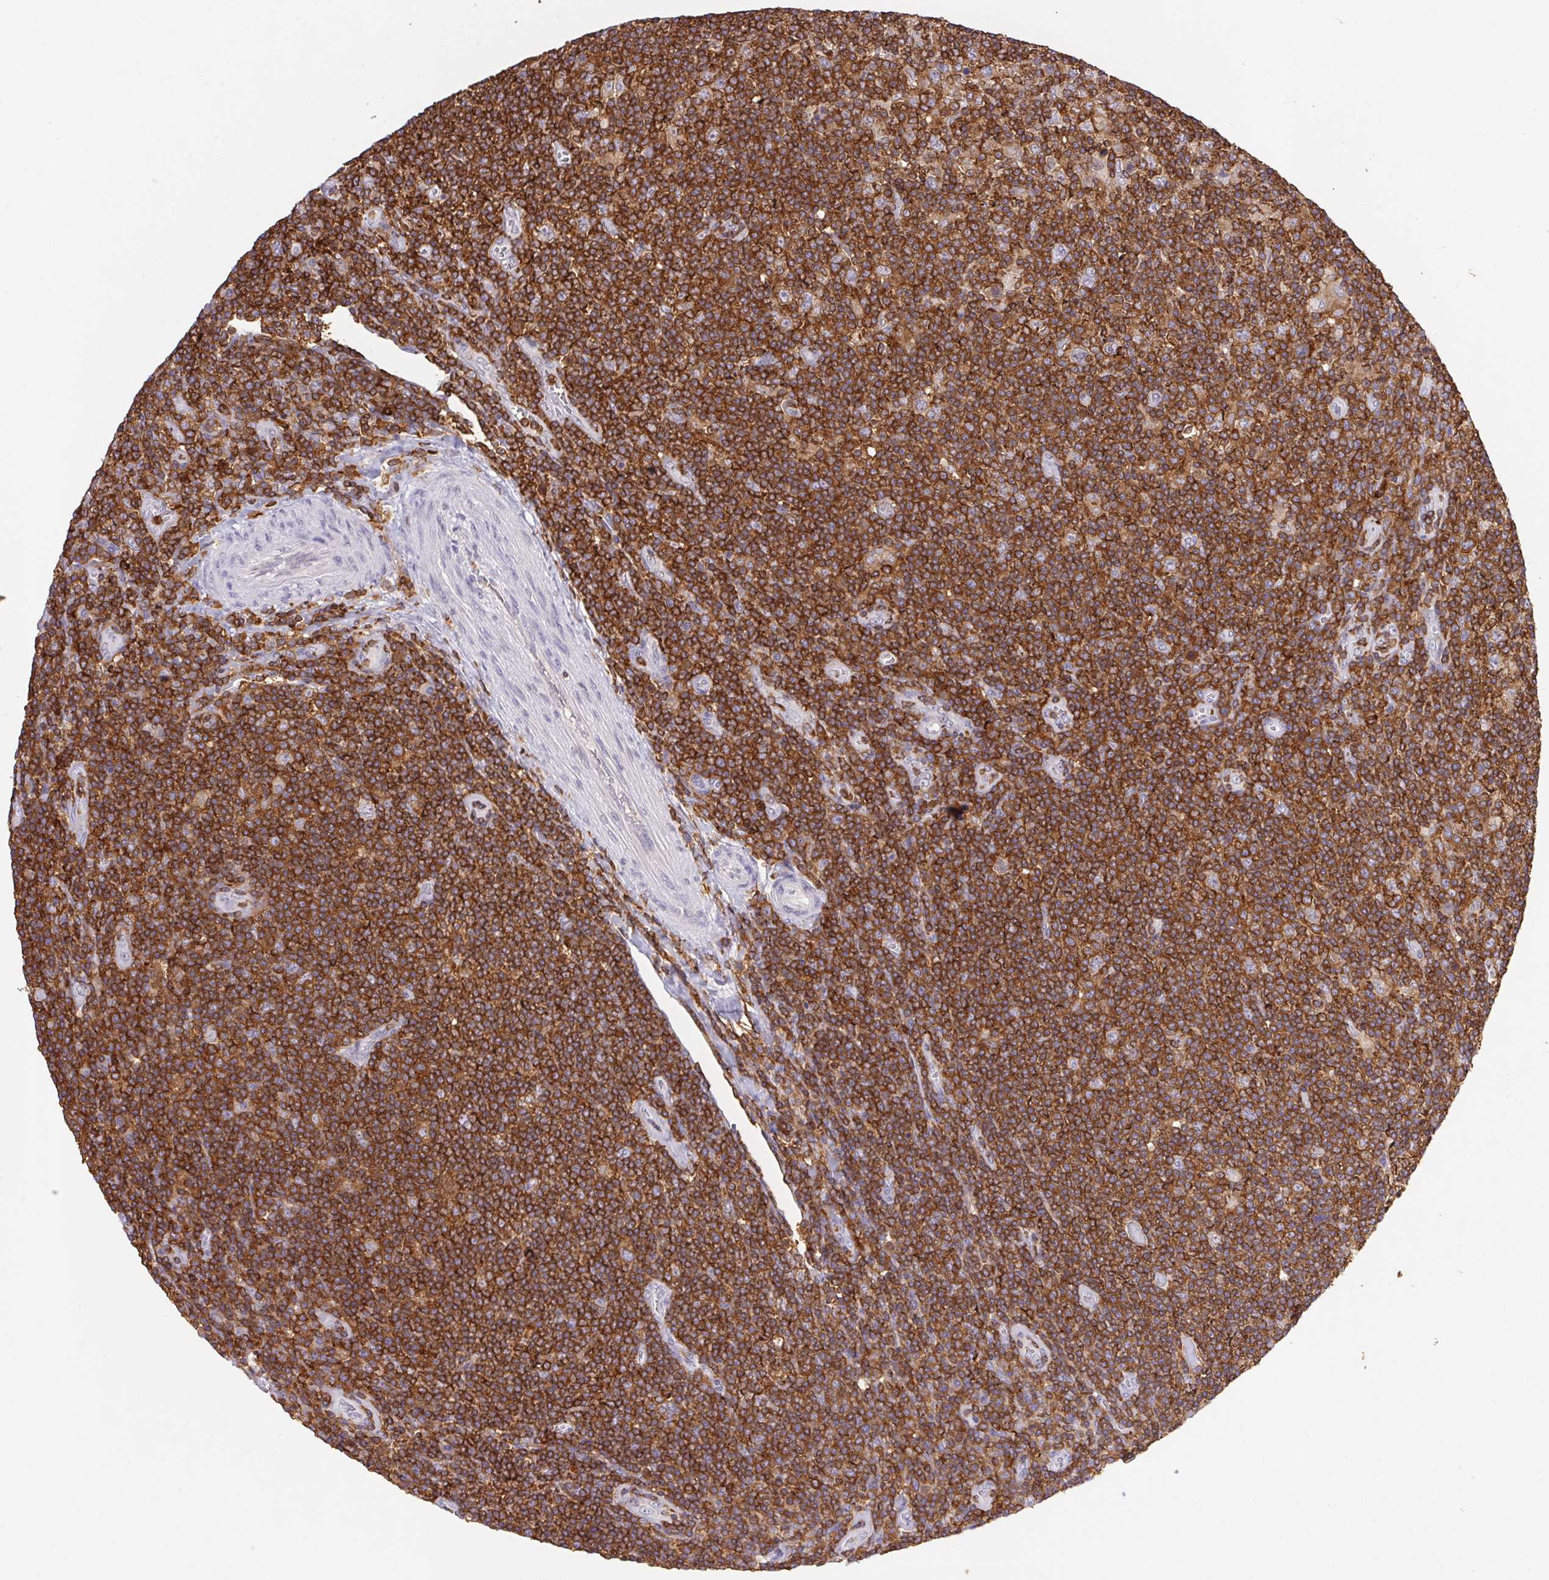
{"staining": {"intensity": "moderate", "quantity": "25%-75%", "location": "cytoplasmic/membranous"}, "tissue": "lymphoma", "cell_type": "Tumor cells", "image_type": "cancer", "snomed": [{"axis": "morphology", "description": "Hodgkin's disease, NOS"}, {"axis": "topography", "description": "Lymph node"}], "caption": "The immunohistochemical stain highlights moderate cytoplasmic/membranous expression in tumor cells of Hodgkin's disease tissue. (DAB (3,3'-diaminobenzidine) IHC with brightfield microscopy, high magnification).", "gene": "APBB1IP", "patient": {"sex": "male", "age": 40}}